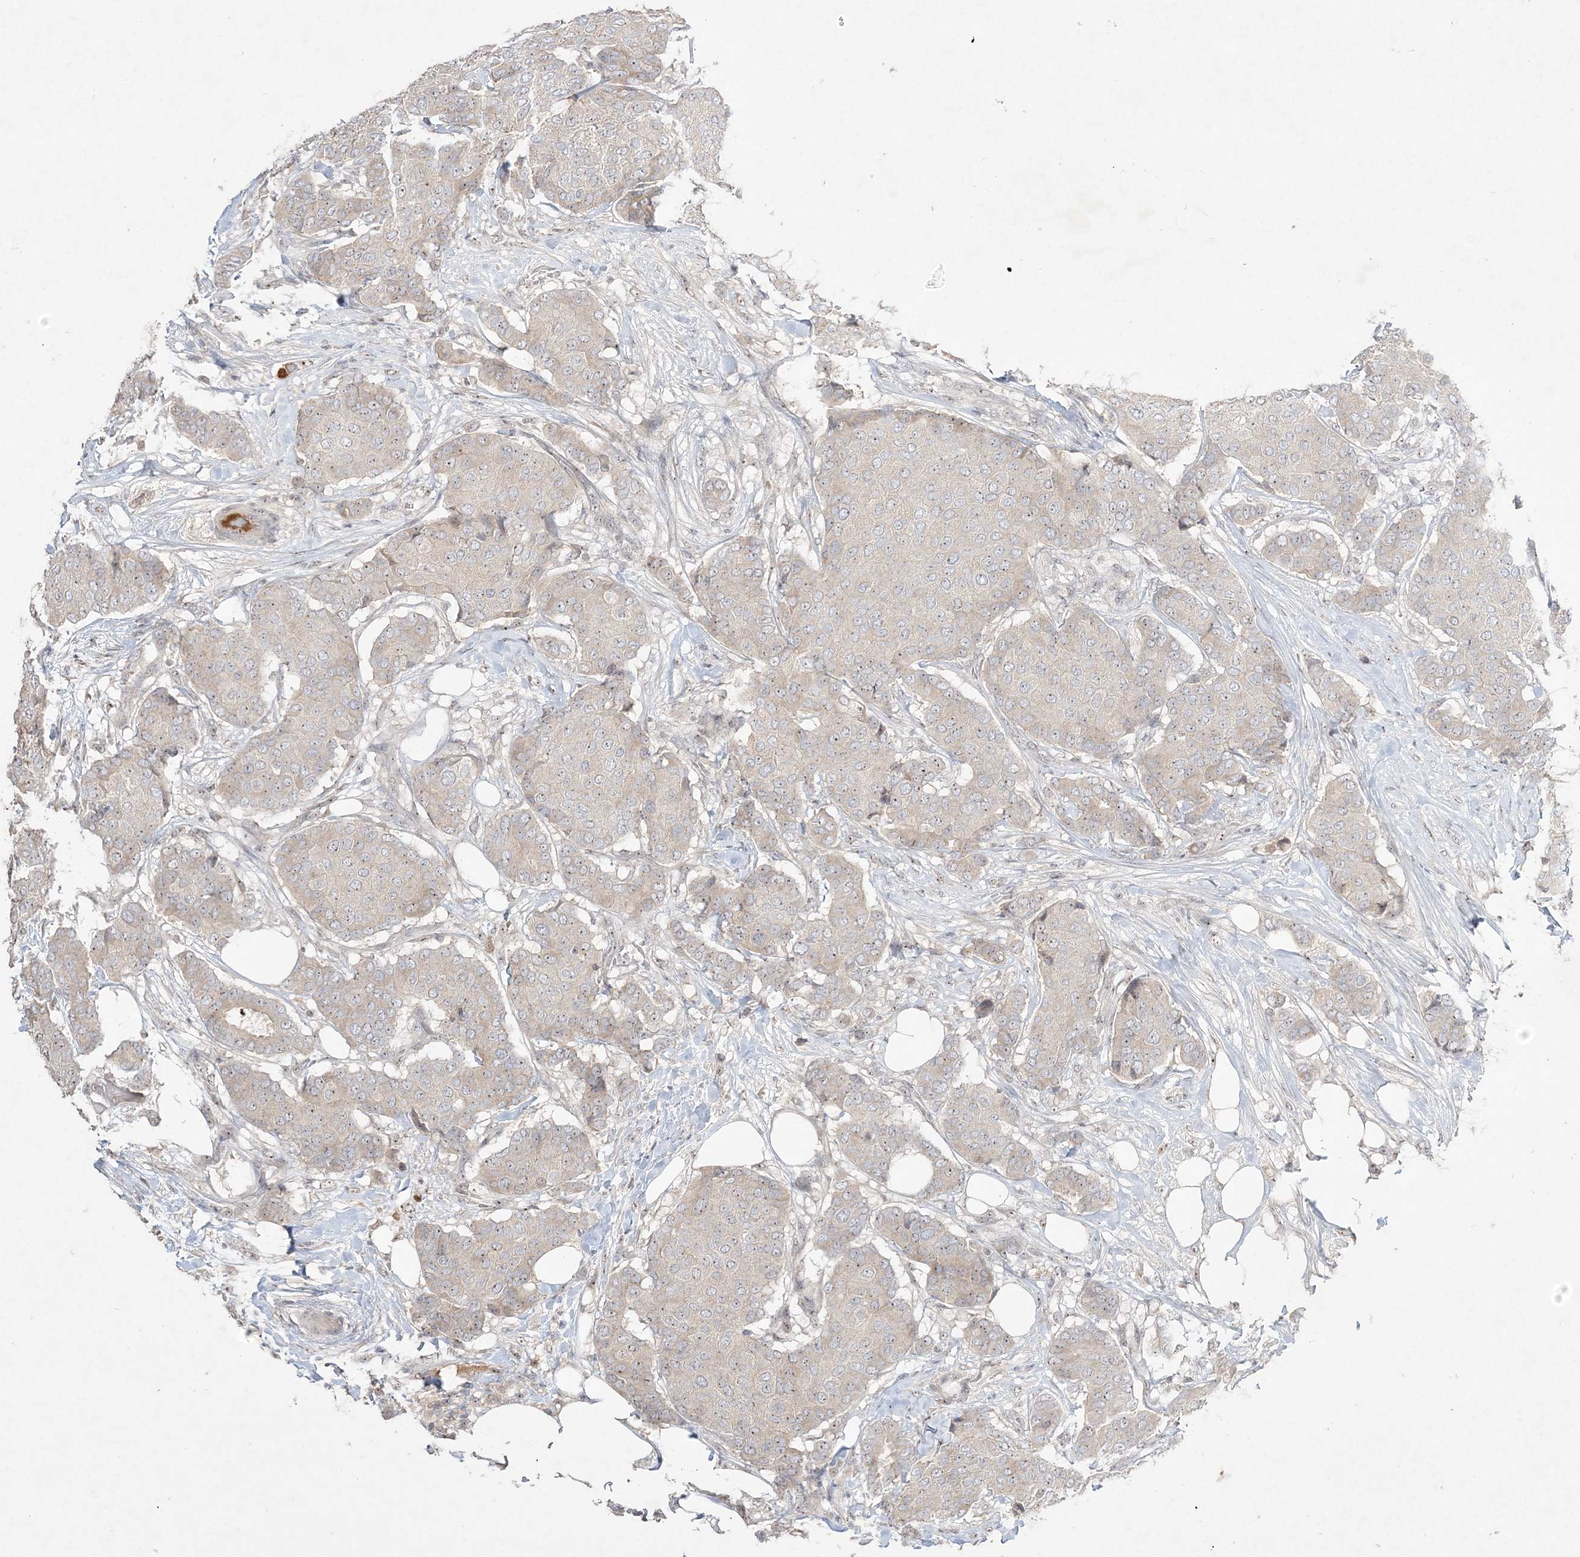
{"staining": {"intensity": "weak", "quantity": "<25%", "location": "nuclear"}, "tissue": "breast cancer", "cell_type": "Tumor cells", "image_type": "cancer", "snomed": [{"axis": "morphology", "description": "Duct carcinoma"}, {"axis": "topography", "description": "Breast"}], "caption": "A micrograph of breast cancer (intraductal carcinoma) stained for a protein demonstrates no brown staining in tumor cells. (Brightfield microscopy of DAB immunohistochemistry at high magnification).", "gene": "NOP16", "patient": {"sex": "female", "age": 75}}